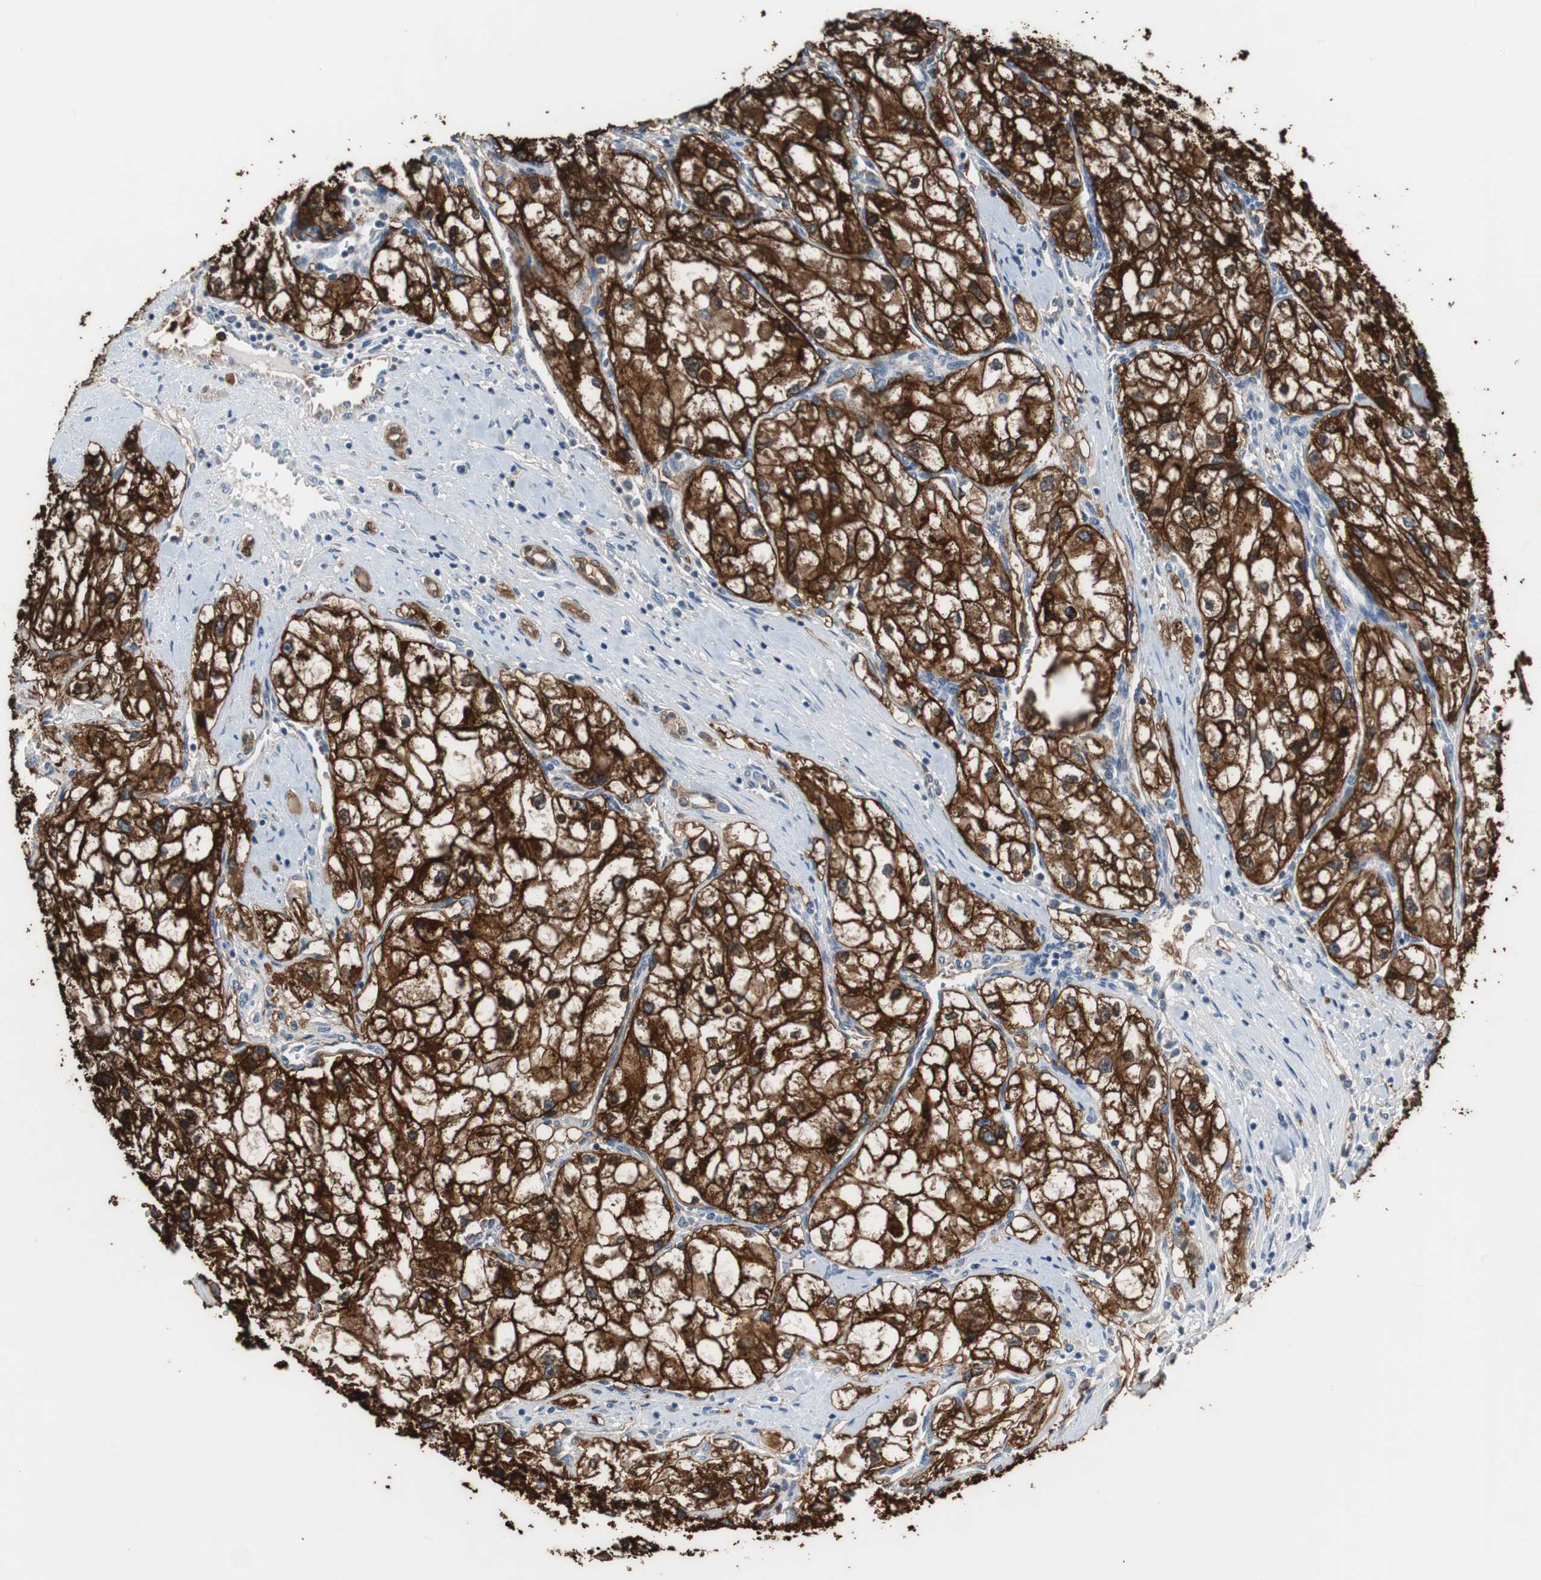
{"staining": {"intensity": "strong", "quantity": ">75%", "location": "cytoplasmic/membranous,nuclear"}, "tissue": "renal cancer", "cell_type": "Tumor cells", "image_type": "cancer", "snomed": [{"axis": "morphology", "description": "Adenocarcinoma, NOS"}, {"axis": "topography", "description": "Kidney"}], "caption": "A photomicrograph showing strong cytoplasmic/membranous and nuclear staining in approximately >75% of tumor cells in adenocarcinoma (renal), as visualized by brown immunohistochemical staining.", "gene": "ANXA4", "patient": {"sex": "female", "age": 70}}